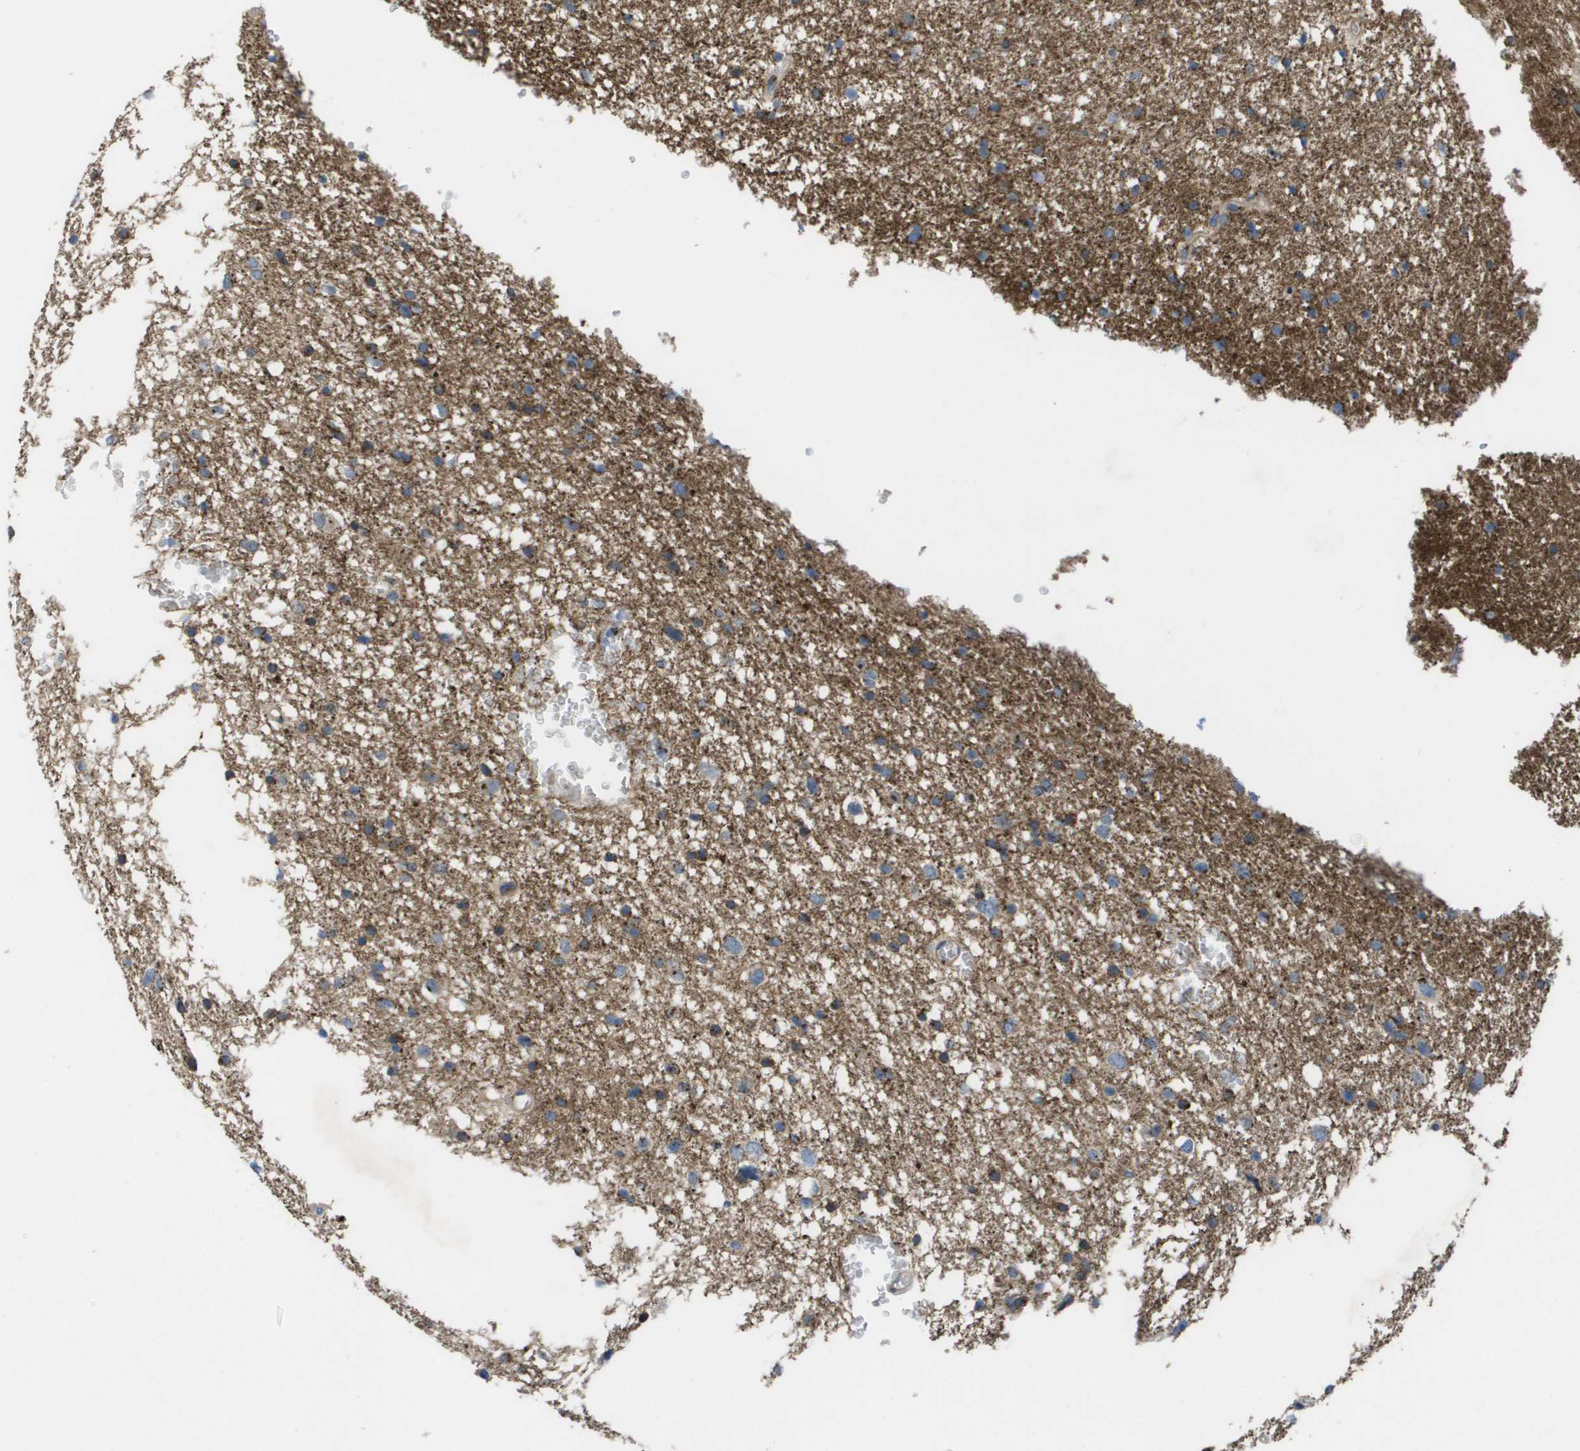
{"staining": {"intensity": "moderate", "quantity": ">75%", "location": "cytoplasmic/membranous"}, "tissue": "glioma", "cell_type": "Tumor cells", "image_type": "cancer", "snomed": [{"axis": "morphology", "description": "Glioma, malignant, Low grade"}, {"axis": "topography", "description": "Brain"}], "caption": "This micrograph demonstrates low-grade glioma (malignant) stained with immunohistochemistry (IHC) to label a protein in brown. The cytoplasmic/membranous of tumor cells show moderate positivity for the protein. Nuclei are counter-stained blue.", "gene": "QSOX2", "patient": {"sex": "female", "age": 37}}